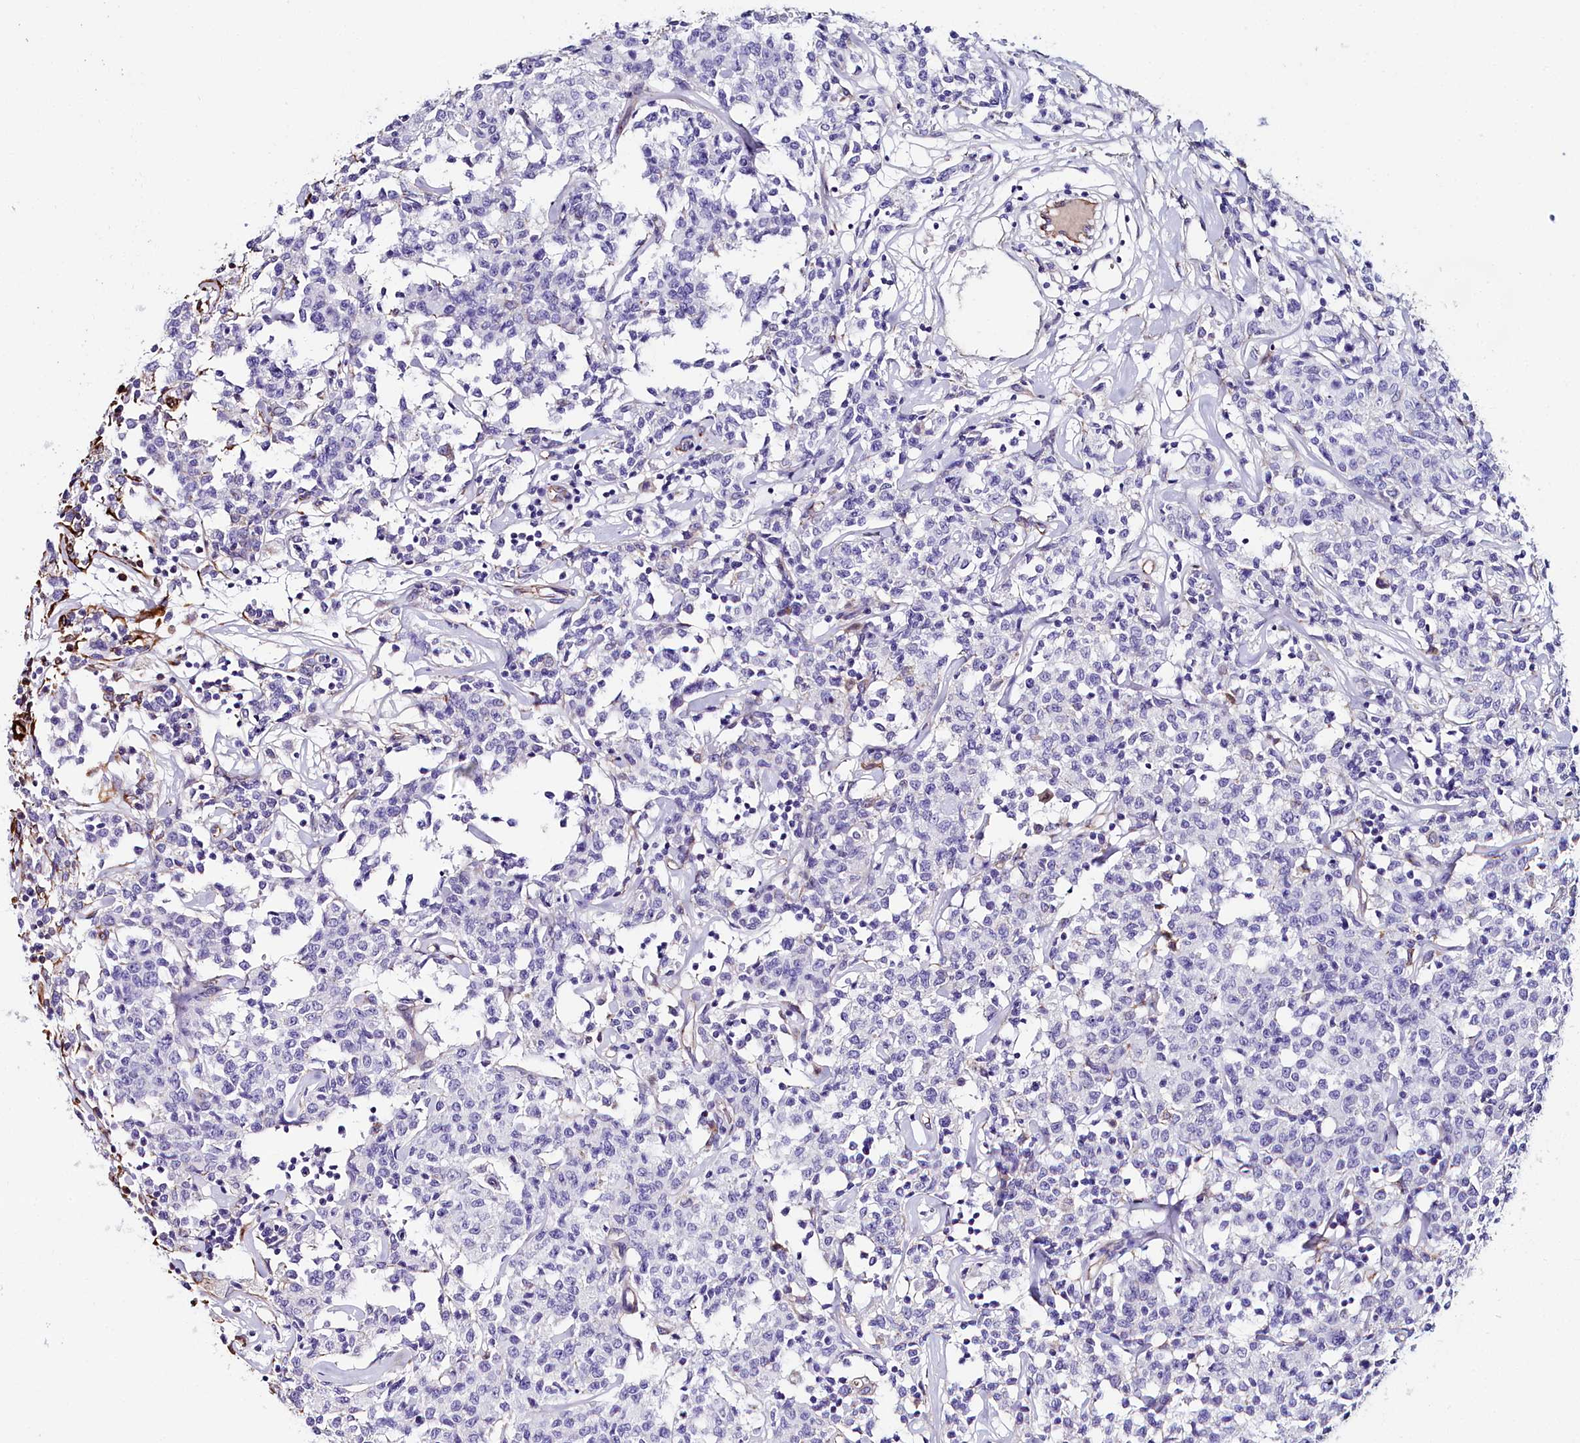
{"staining": {"intensity": "negative", "quantity": "none", "location": "none"}, "tissue": "lymphoma", "cell_type": "Tumor cells", "image_type": "cancer", "snomed": [{"axis": "morphology", "description": "Malignant lymphoma, non-Hodgkin's type, Low grade"}, {"axis": "topography", "description": "Small intestine"}], "caption": "Human lymphoma stained for a protein using immunohistochemistry (IHC) reveals no staining in tumor cells.", "gene": "SLC49A3", "patient": {"sex": "female", "age": 59}}